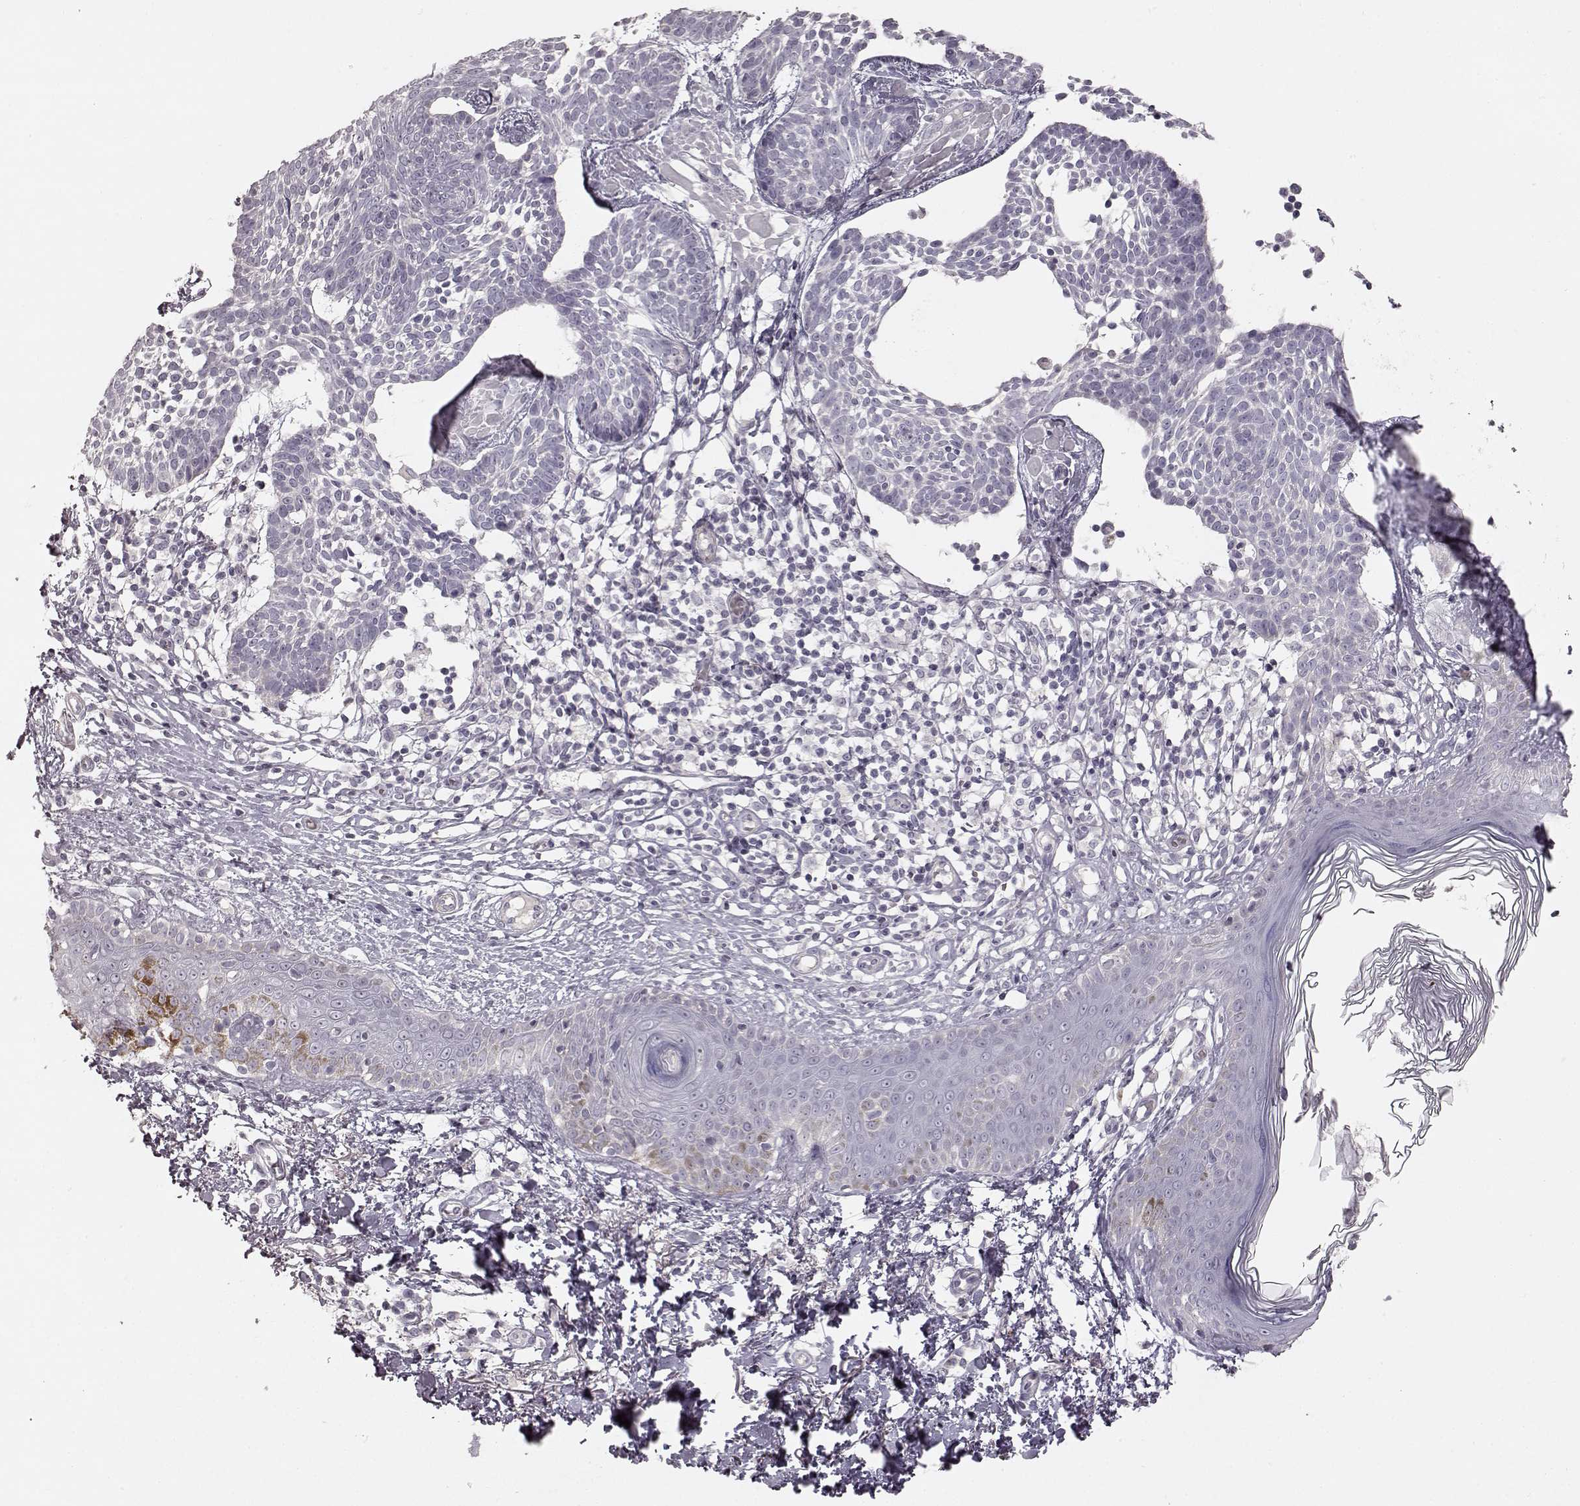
{"staining": {"intensity": "negative", "quantity": "none", "location": "none"}, "tissue": "skin cancer", "cell_type": "Tumor cells", "image_type": "cancer", "snomed": [{"axis": "morphology", "description": "Basal cell carcinoma"}, {"axis": "topography", "description": "Skin"}], "caption": "The micrograph exhibits no significant positivity in tumor cells of skin cancer (basal cell carcinoma).", "gene": "PRLHR", "patient": {"sex": "male", "age": 85}}